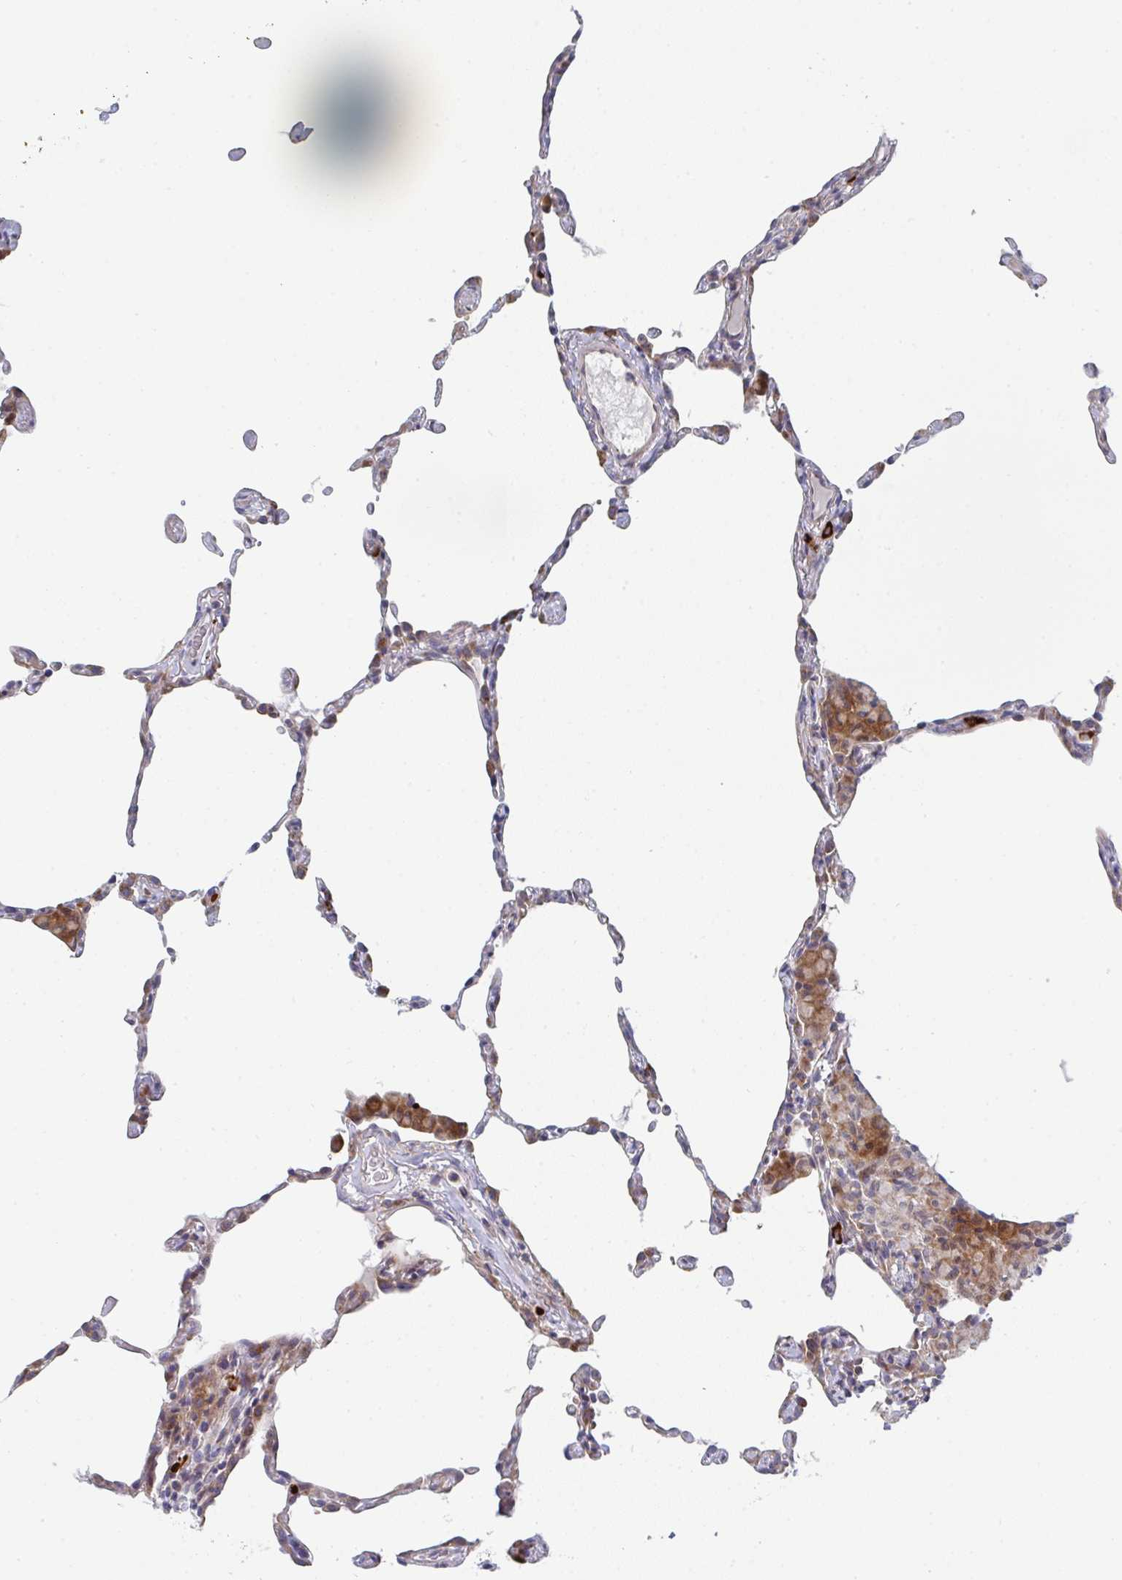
{"staining": {"intensity": "moderate", "quantity": "<25%", "location": "cytoplasmic/membranous"}, "tissue": "lung", "cell_type": "Alveolar cells", "image_type": "normal", "snomed": [{"axis": "morphology", "description": "Normal tissue, NOS"}, {"axis": "topography", "description": "Lung"}], "caption": "This is a photomicrograph of immunohistochemistry staining of unremarkable lung, which shows moderate expression in the cytoplasmic/membranous of alveolar cells.", "gene": "ZNF644", "patient": {"sex": "female", "age": 57}}